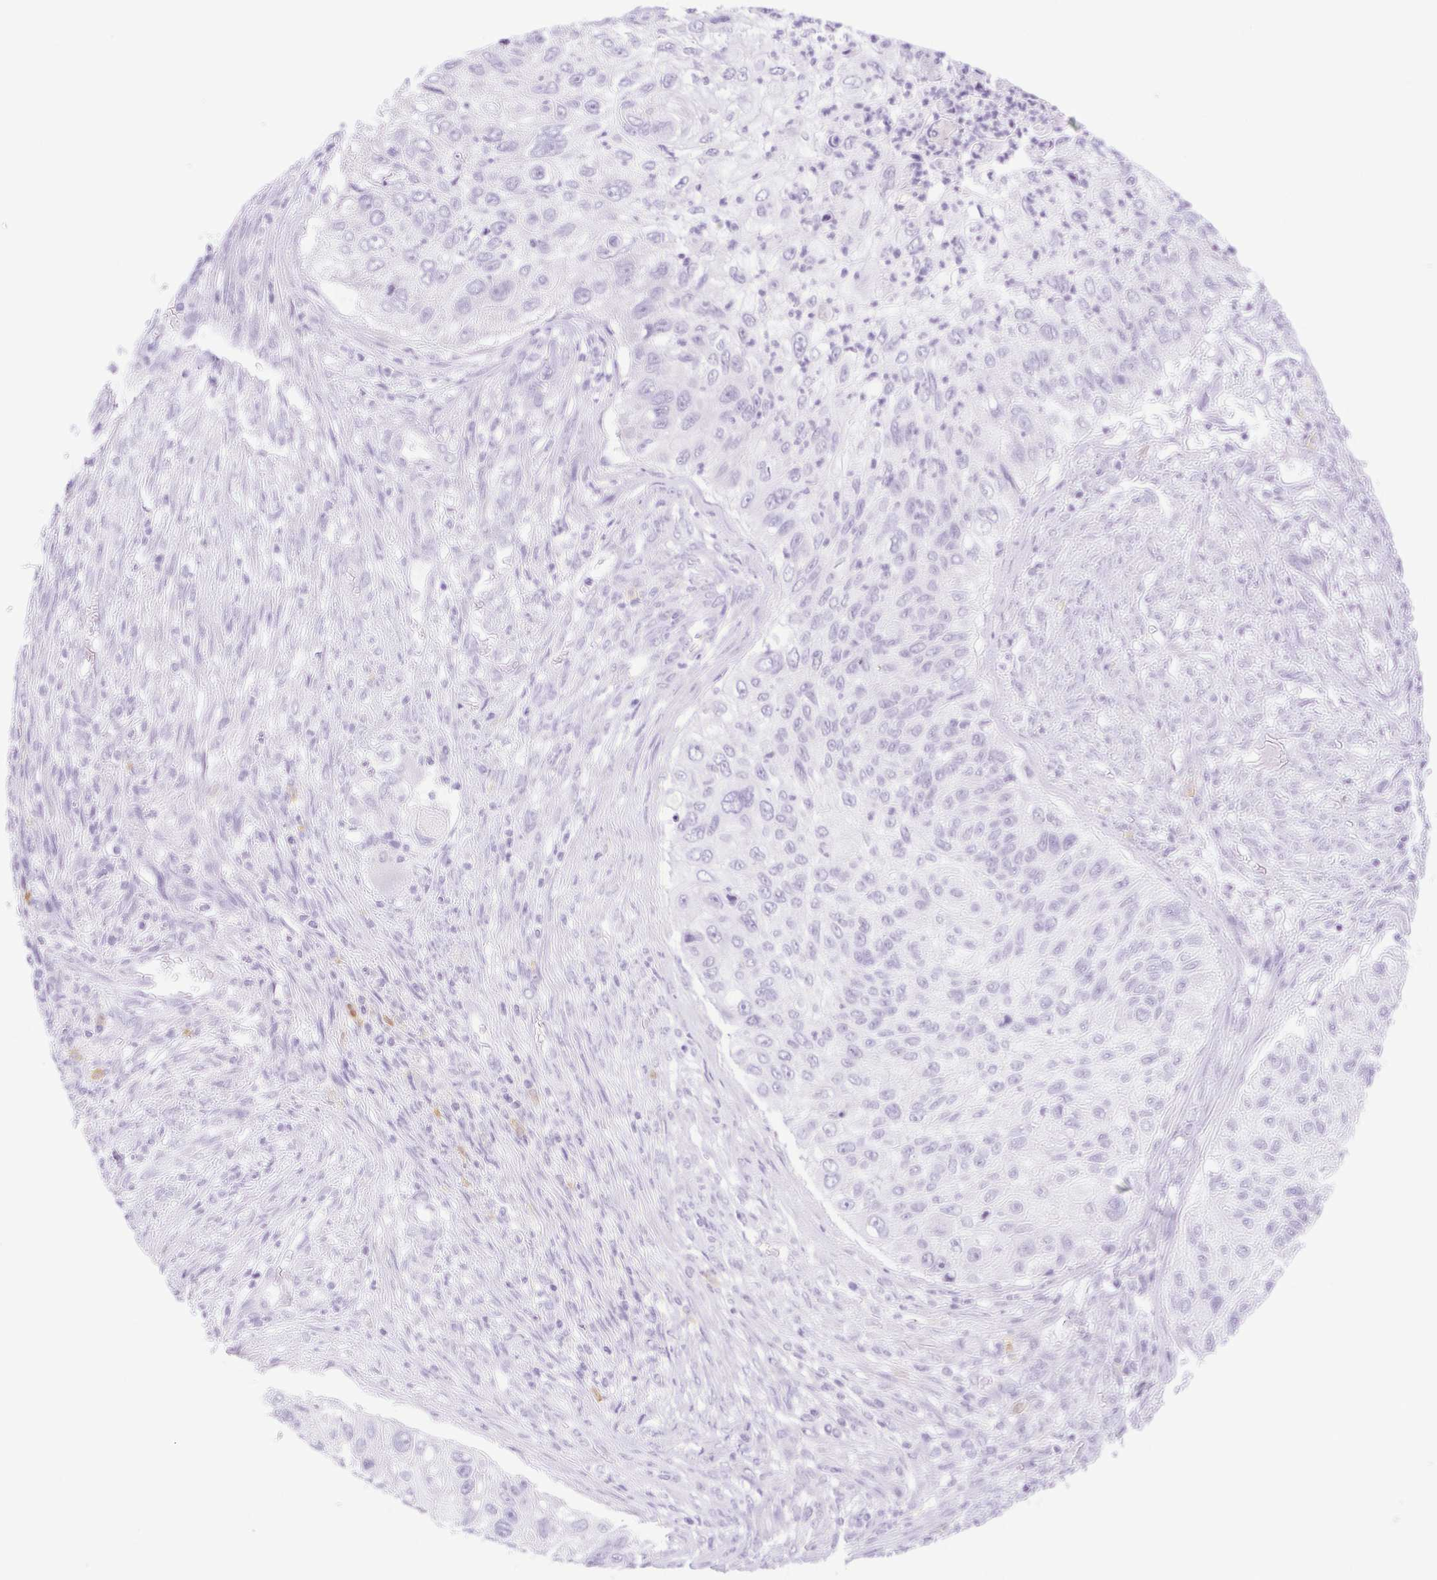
{"staining": {"intensity": "negative", "quantity": "none", "location": "none"}, "tissue": "urothelial cancer", "cell_type": "Tumor cells", "image_type": "cancer", "snomed": [{"axis": "morphology", "description": "Urothelial carcinoma, High grade"}, {"axis": "topography", "description": "Urinary bladder"}], "caption": "Tumor cells show no significant staining in high-grade urothelial carcinoma.", "gene": "PAPPA2", "patient": {"sex": "female", "age": 60}}